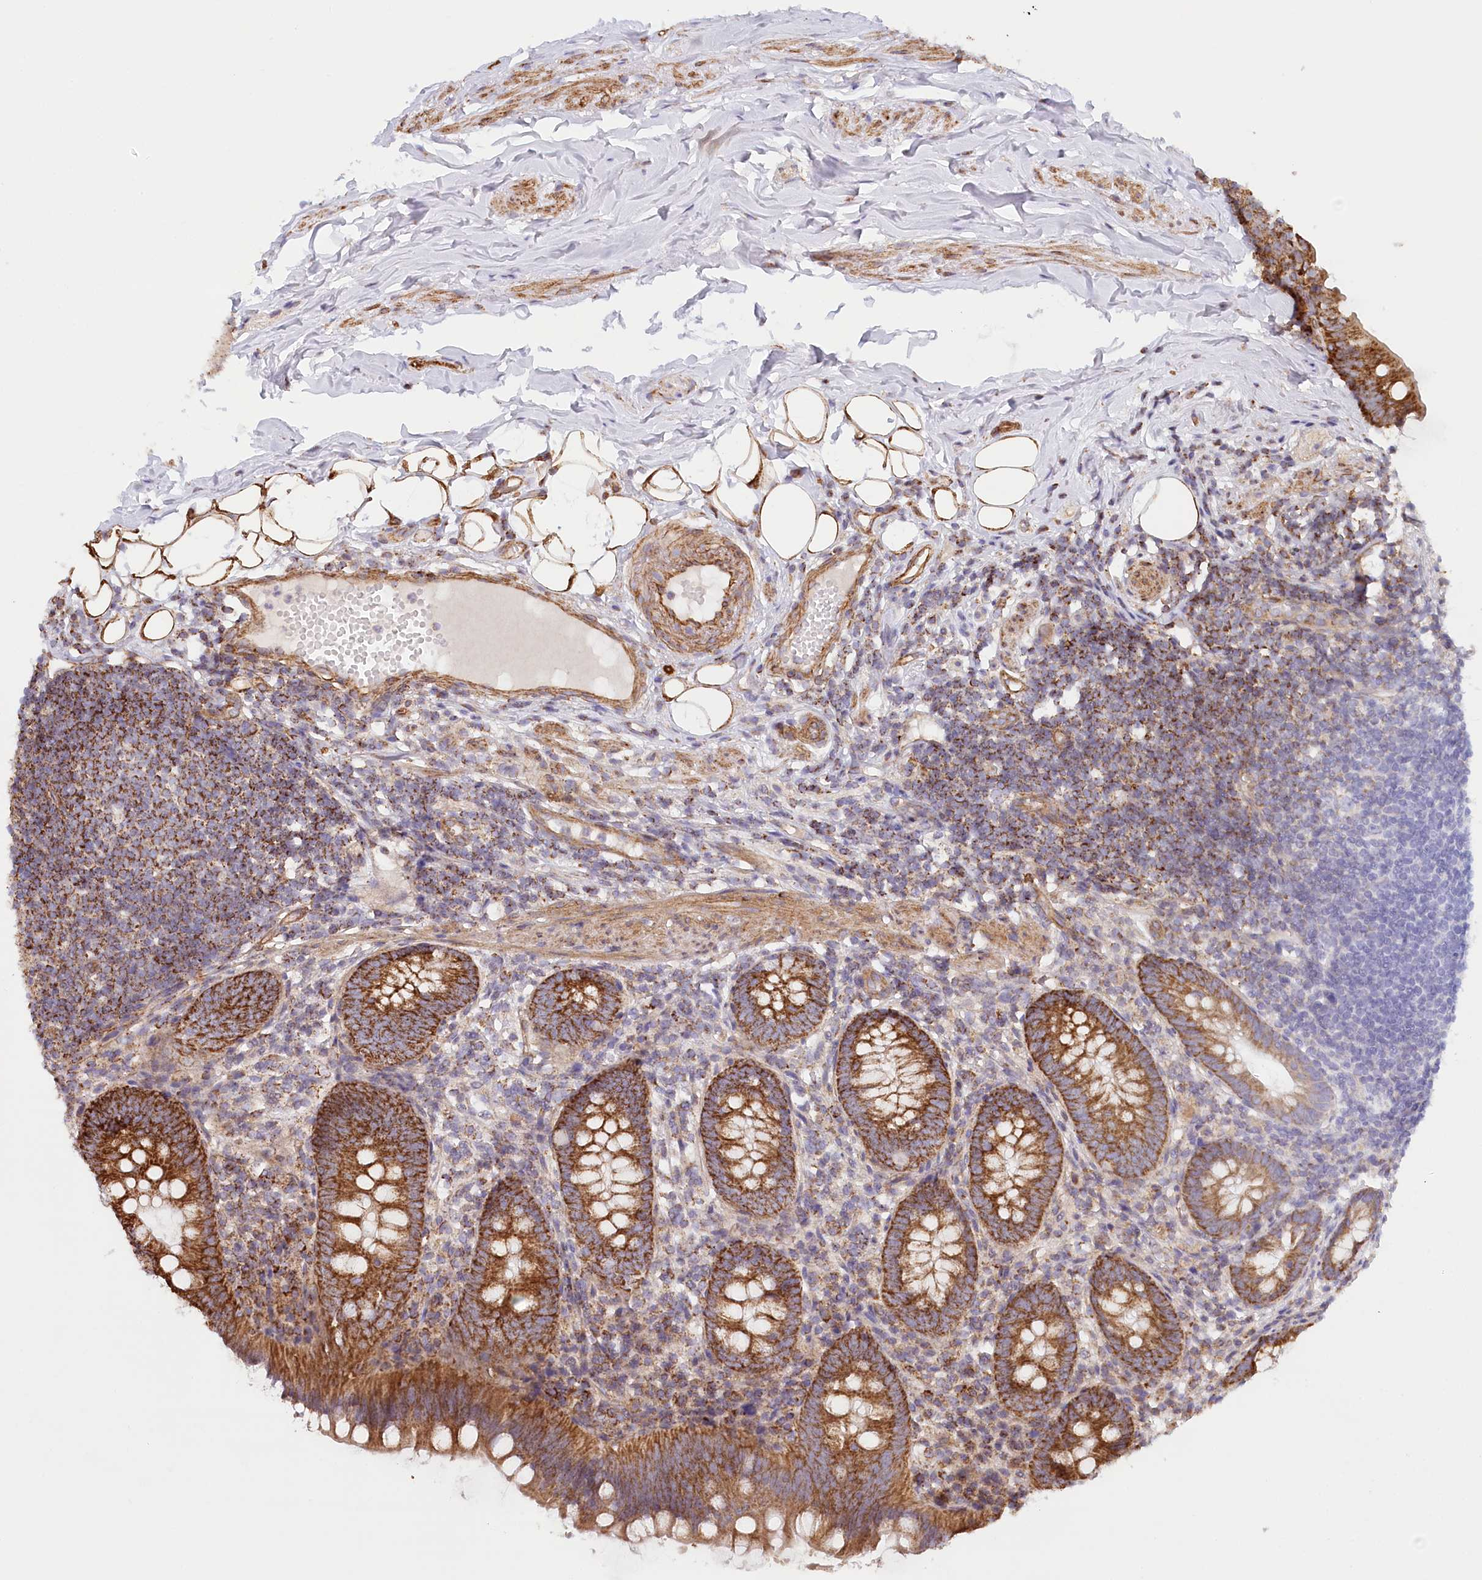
{"staining": {"intensity": "strong", "quantity": ">75%", "location": "cytoplasmic/membranous"}, "tissue": "appendix", "cell_type": "Glandular cells", "image_type": "normal", "snomed": [{"axis": "morphology", "description": "Normal tissue, NOS"}, {"axis": "topography", "description": "Appendix"}], "caption": "Immunohistochemical staining of normal appendix reveals >75% levels of strong cytoplasmic/membranous protein positivity in about >75% of glandular cells. The protein of interest is shown in brown color, while the nuclei are stained blue.", "gene": "UMPS", "patient": {"sex": "female", "age": 62}}